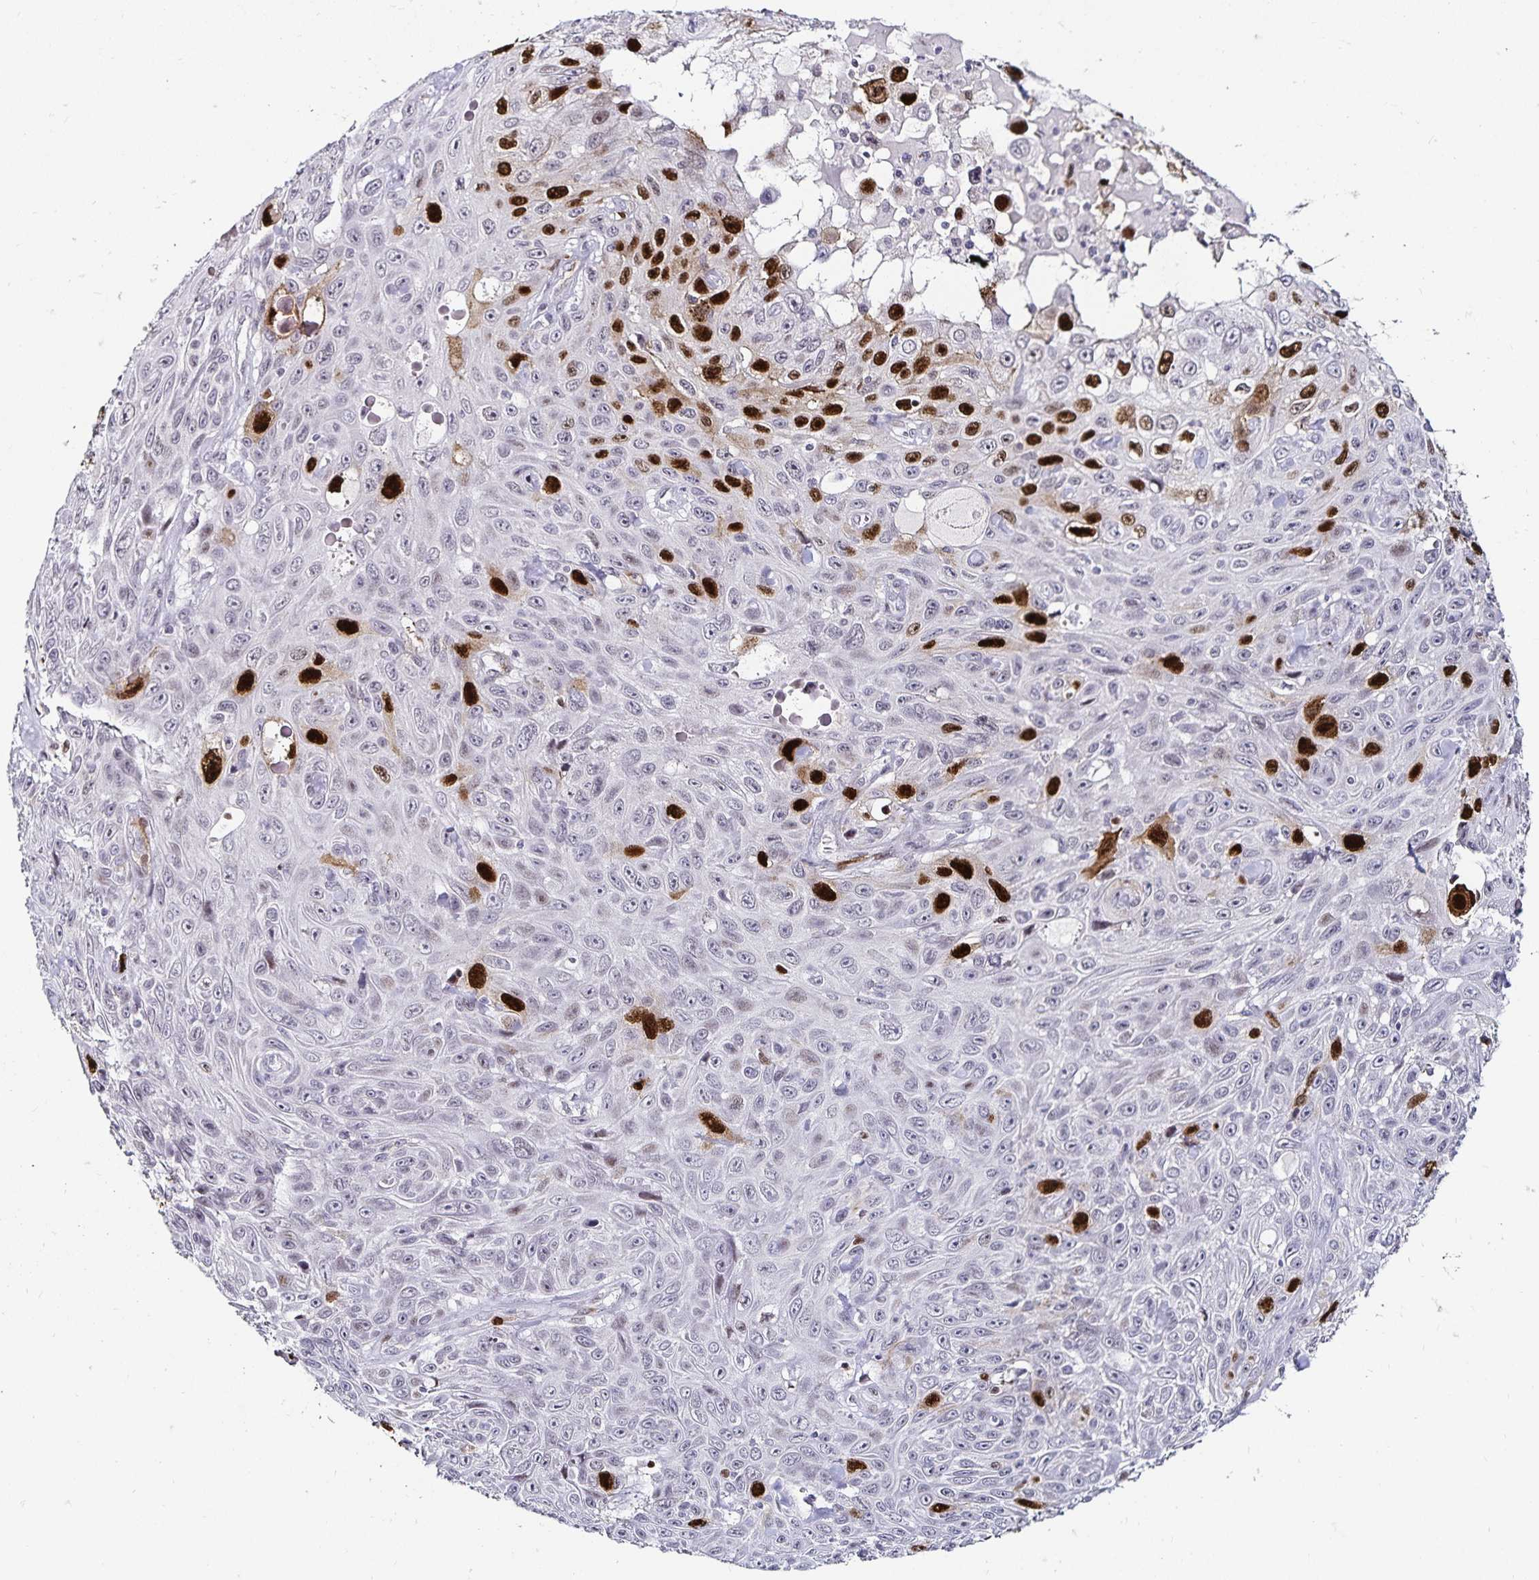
{"staining": {"intensity": "strong", "quantity": "<25%", "location": "nuclear"}, "tissue": "skin cancer", "cell_type": "Tumor cells", "image_type": "cancer", "snomed": [{"axis": "morphology", "description": "Squamous cell carcinoma, NOS"}, {"axis": "topography", "description": "Skin"}], "caption": "The micrograph demonstrates immunohistochemical staining of skin cancer (squamous cell carcinoma). There is strong nuclear positivity is appreciated in about <25% of tumor cells.", "gene": "ANLN", "patient": {"sex": "male", "age": 82}}